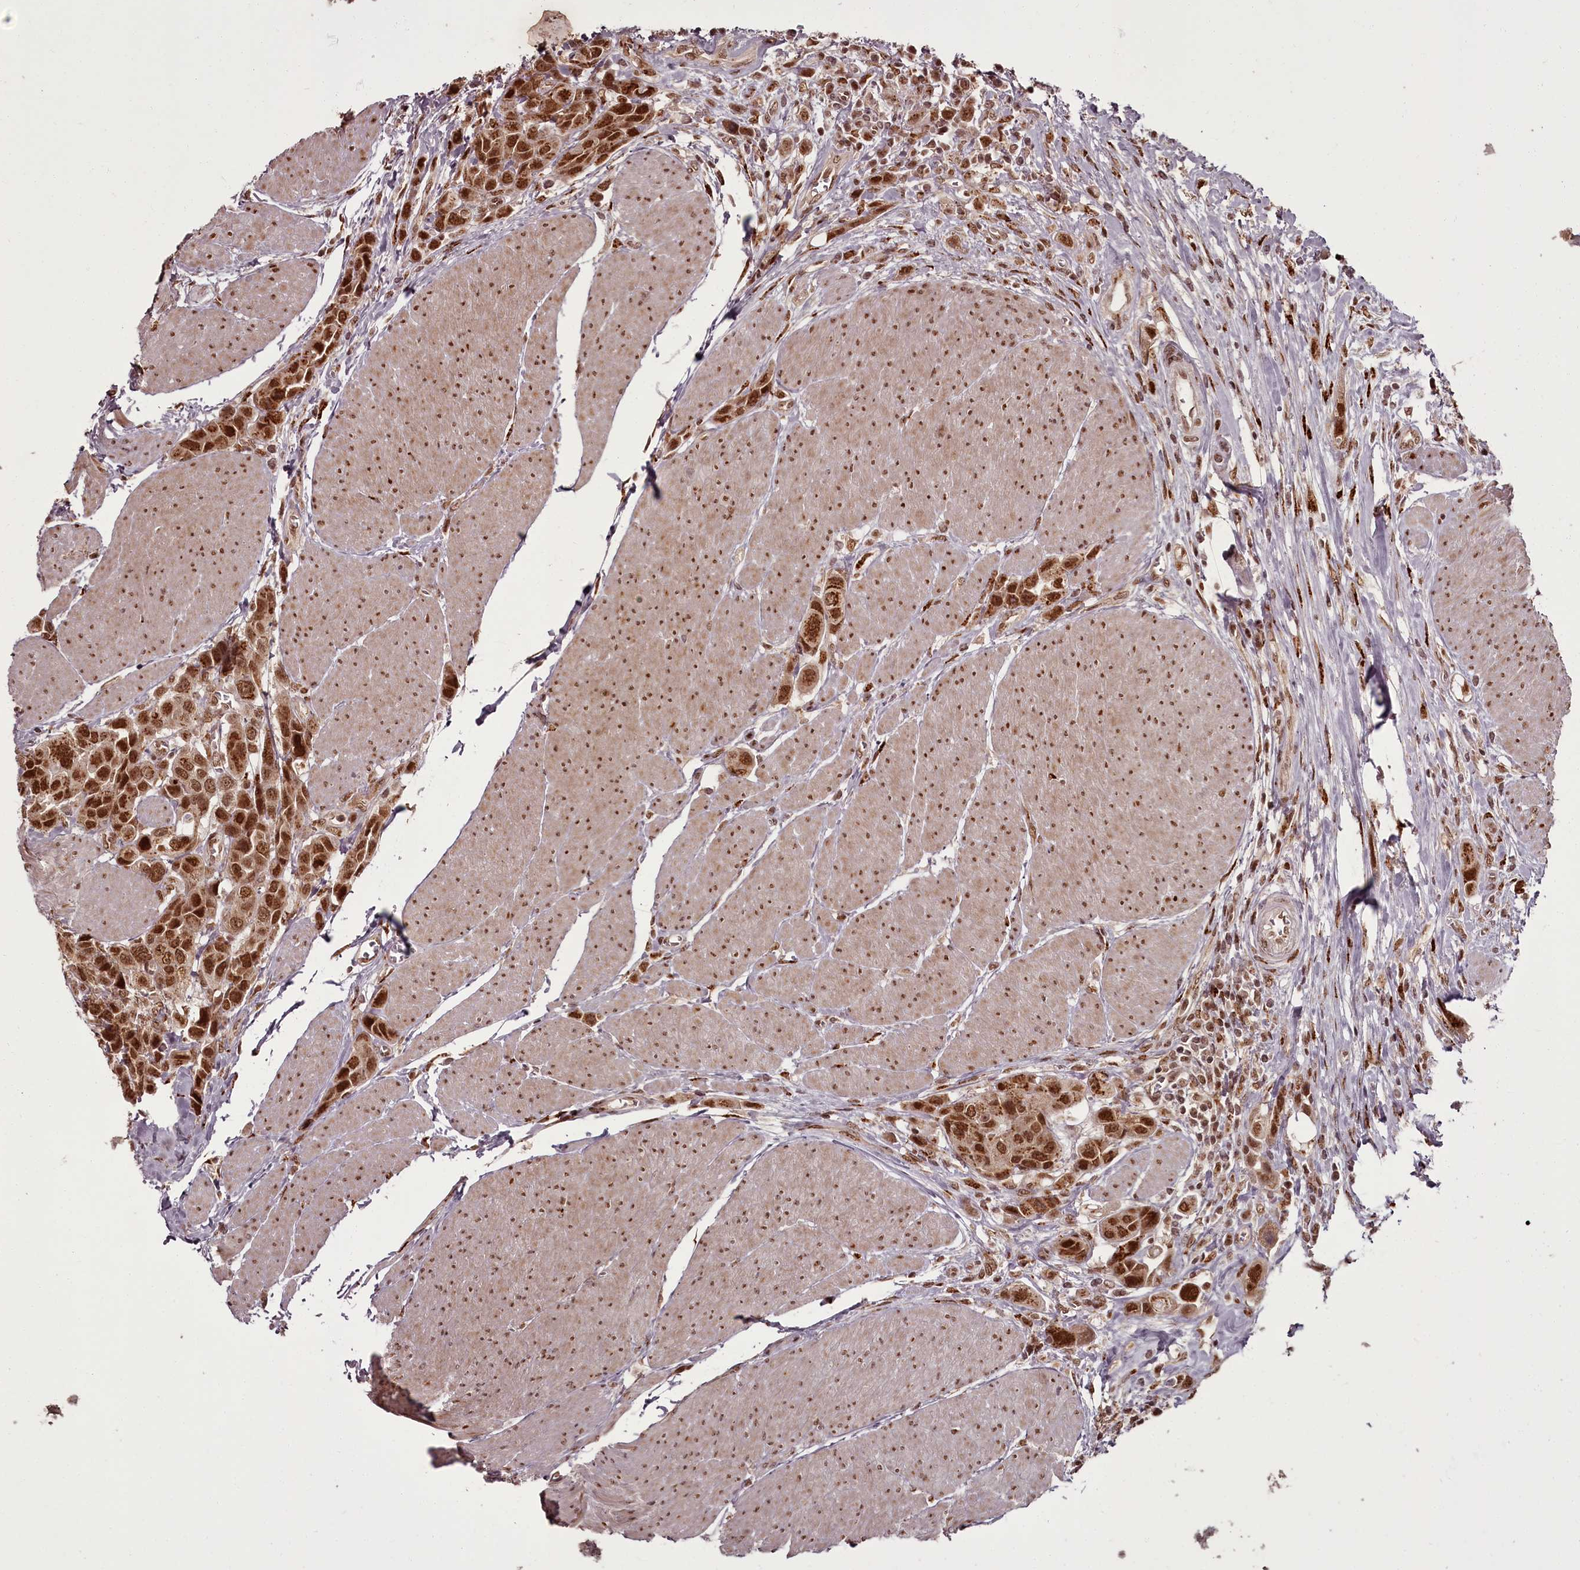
{"staining": {"intensity": "strong", "quantity": ">75%", "location": "nuclear"}, "tissue": "urothelial cancer", "cell_type": "Tumor cells", "image_type": "cancer", "snomed": [{"axis": "morphology", "description": "Urothelial carcinoma, High grade"}, {"axis": "topography", "description": "Urinary bladder"}], "caption": "Approximately >75% of tumor cells in human urothelial cancer demonstrate strong nuclear protein staining as visualized by brown immunohistochemical staining.", "gene": "CEP83", "patient": {"sex": "male", "age": 50}}